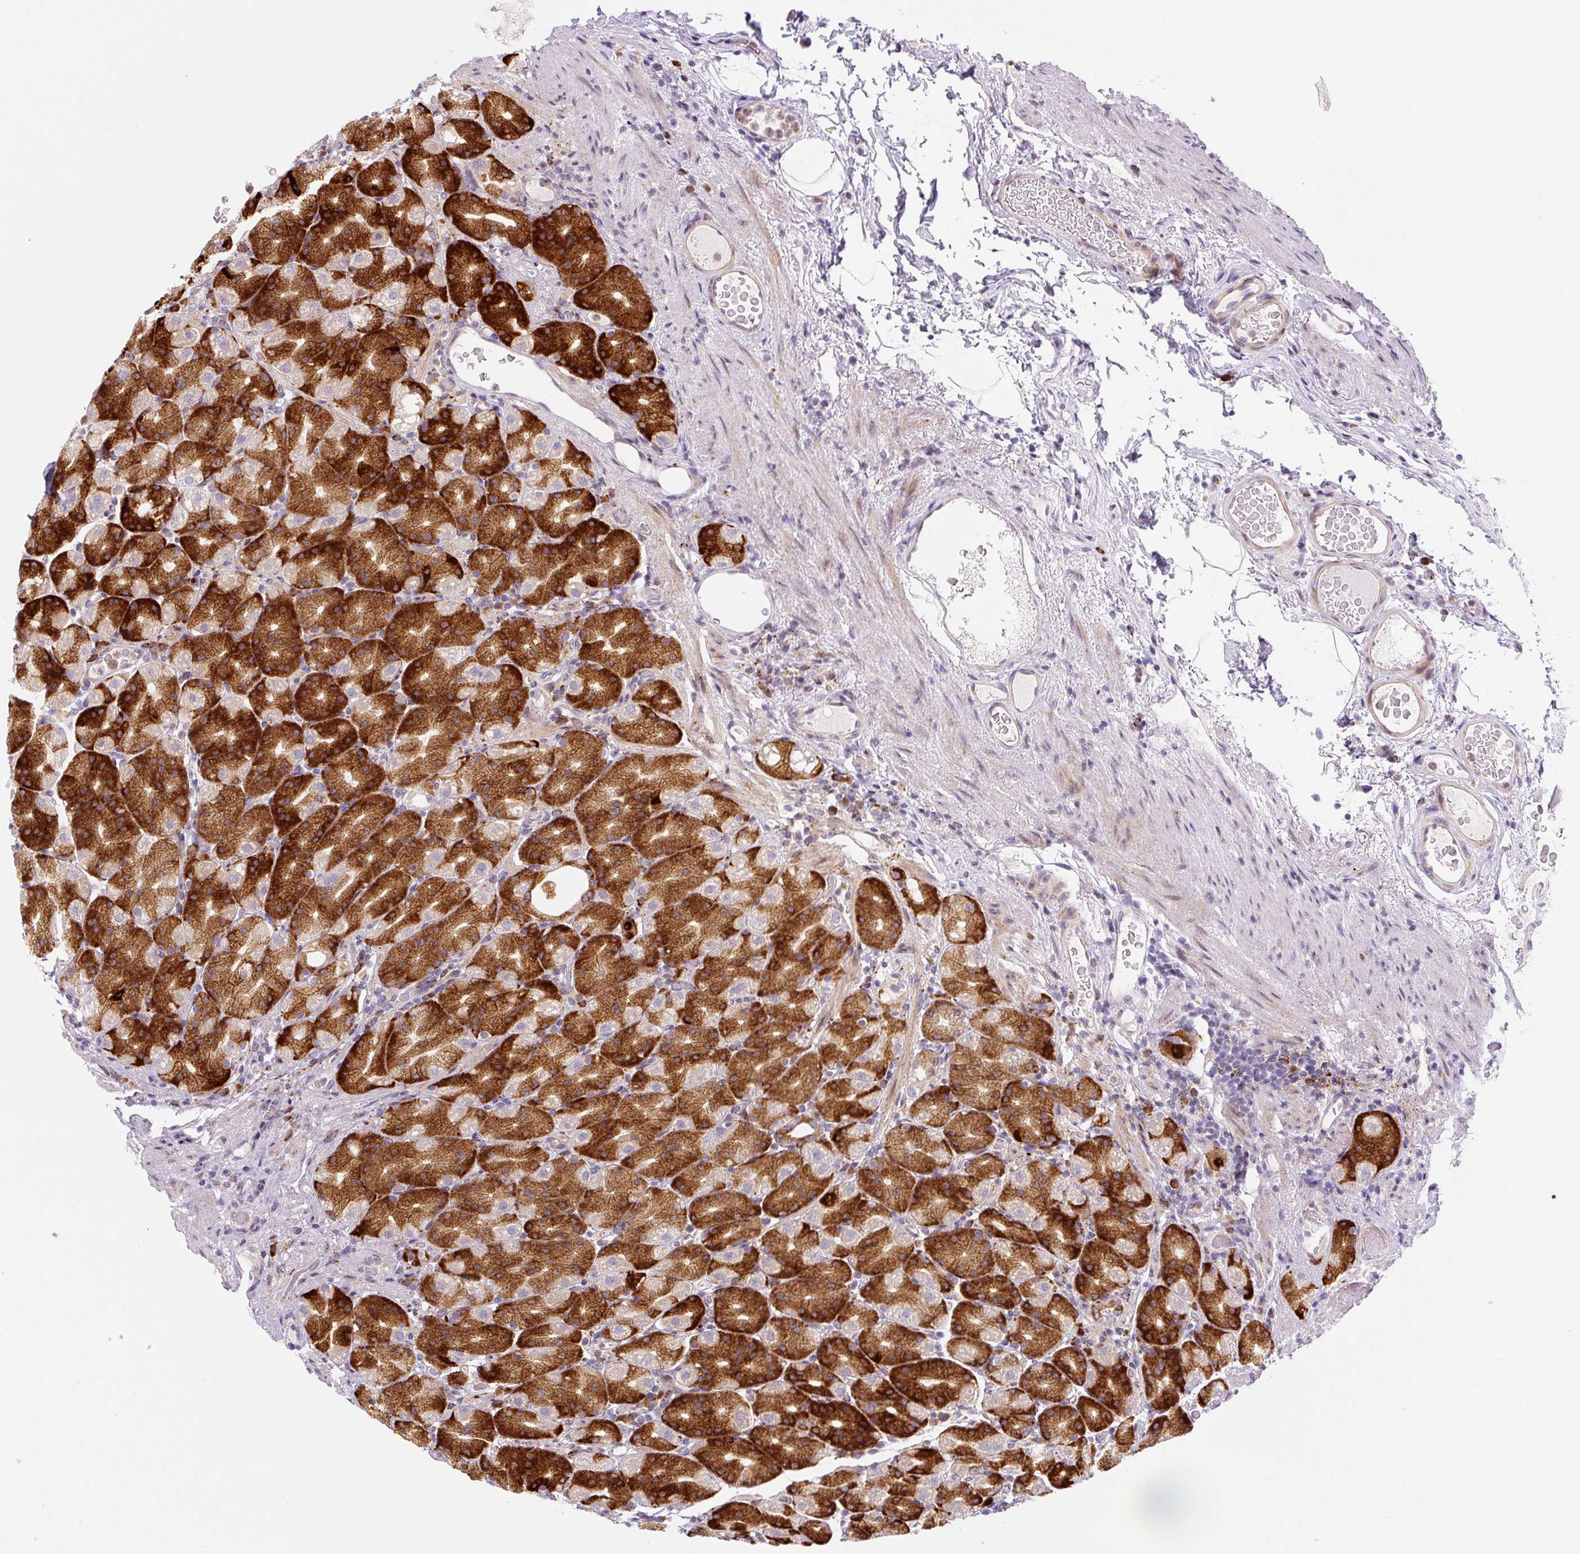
{"staining": {"intensity": "strong", "quantity": ">75%", "location": "cytoplasmic/membranous"}, "tissue": "stomach", "cell_type": "Glandular cells", "image_type": "normal", "snomed": [{"axis": "morphology", "description": "Normal tissue, NOS"}, {"axis": "topography", "description": "Stomach, upper"}, {"axis": "topography", "description": "Stomach"}], "caption": "This histopathology image reveals benign stomach stained with immunohistochemistry to label a protein in brown. The cytoplasmic/membranous of glandular cells show strong positivity for the protein. Nuclei are counter-stained blue.", "gene": "DISP3", "patient": {"sex": "male", "age": 68}}